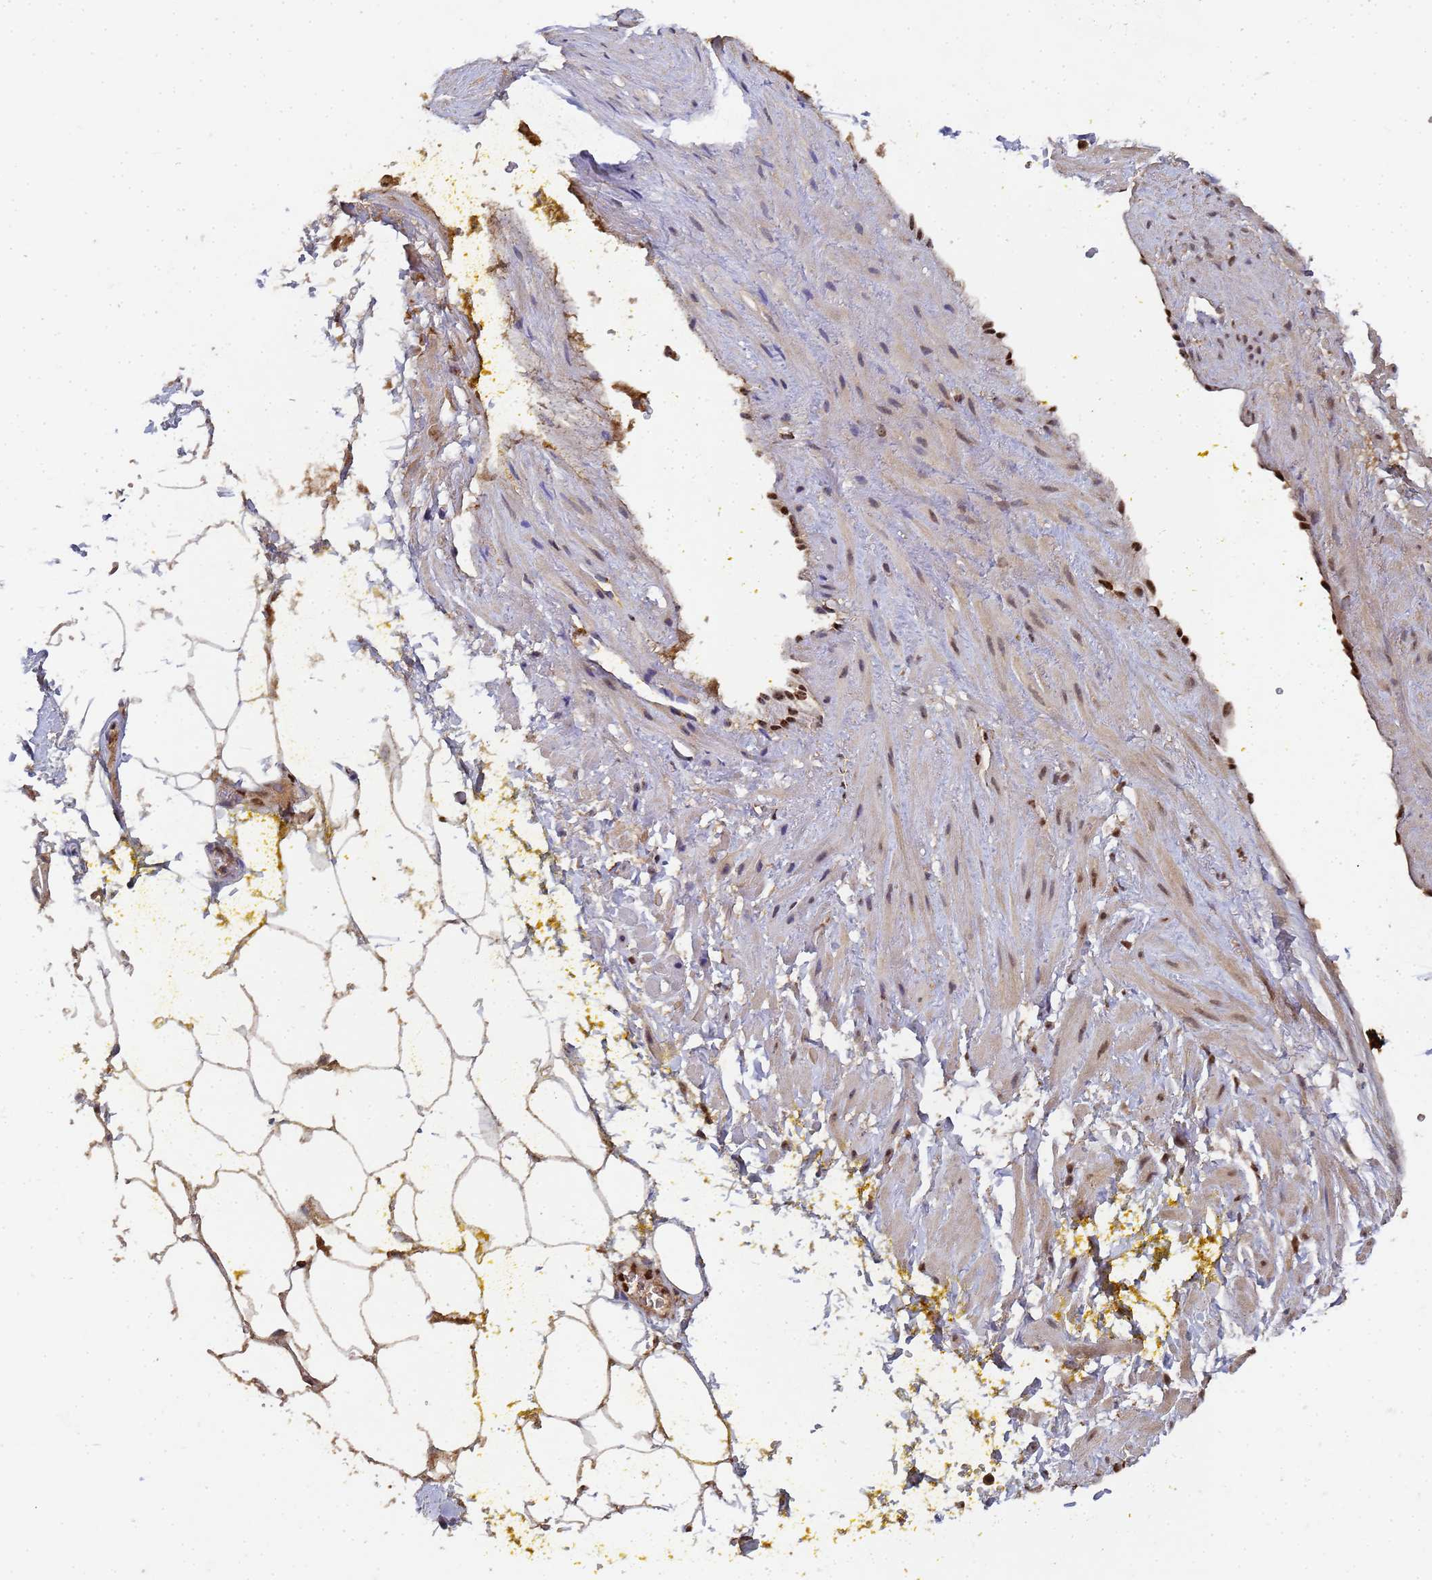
{"staining": {"intensity": "weak", "quantity": ">75%", "location": "cytoplasmic/membranous"}, "tissue": "adipose tissue", "cell_type": "Adipocytes", "image_type": "normal", "snomed": [{"axis": "morphology", "description": "Normal tissue, NOS"}, {"axis": "morphology", "description": "Adenocarcinoma, Low grade"}, {"axis": "topography", "description": "Prostate"}, {"axis": "topography", "description": "Peripheral nerve tissue"}], "caption": "Immunohistochemical staining of unremarkable human adipose tissue exhibits >75% levels of weak cytoplasmic/membranous protein expression in approximately >75% of adipocytes.", "gene": "SECISBP2", "patient": {"sex": "male", "age": 63}}